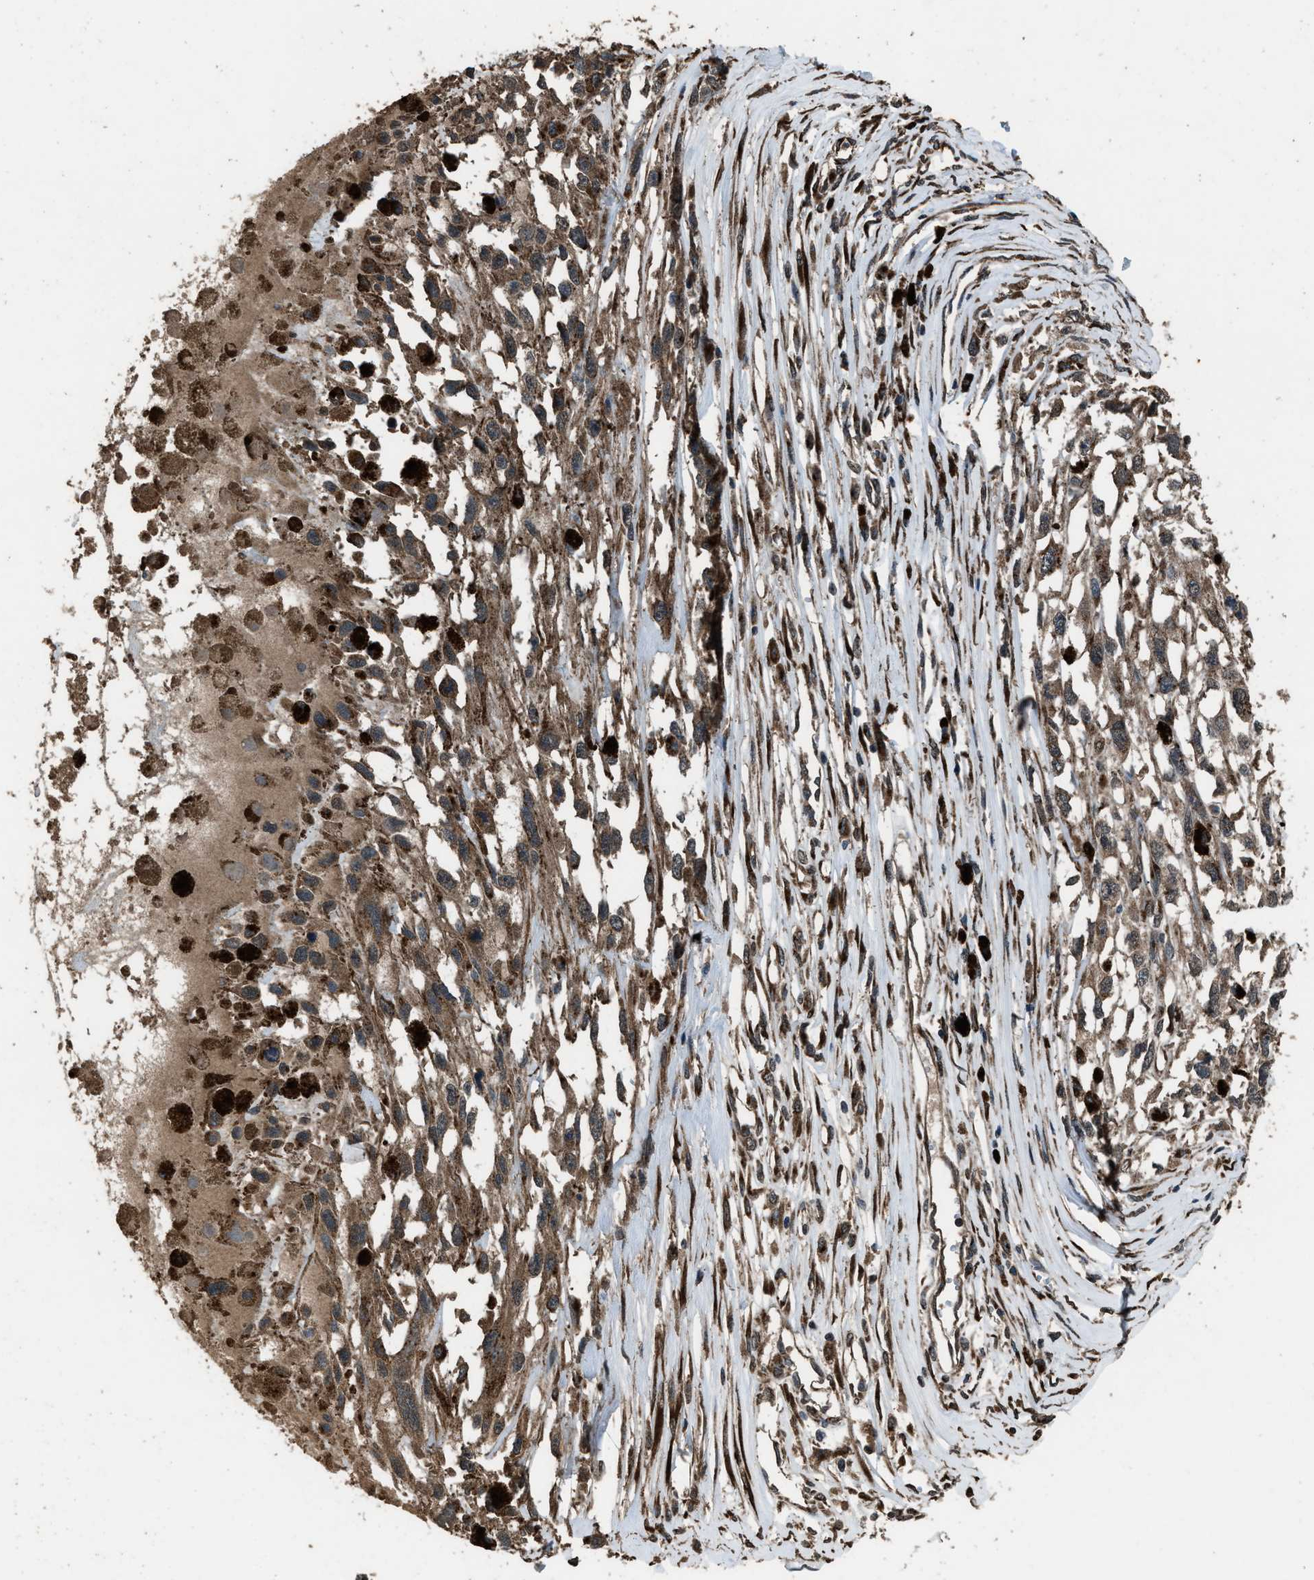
{"staining": {"intensity": "weak", "quantity": ">75%", "location": "cytoplasmic/membranous"}, "tissue": "melanoma", "cell_type": "Tumor cells", "image_type": "cancer", "snomed": [{"axis": "morphology", "description": "Malignant melanoma, Metastatic site"}, {"axis": "topography", "description": "Lymph node"}], "caption": "IHC histopathology image of melanoma stained for a protein (brown), which reveals low levels of weak cytoplasmic/membranous staining in approximately >75% of tumor cells.", "gene": "SLC38A10", "patient": {"sex": "male", "age": 59}}